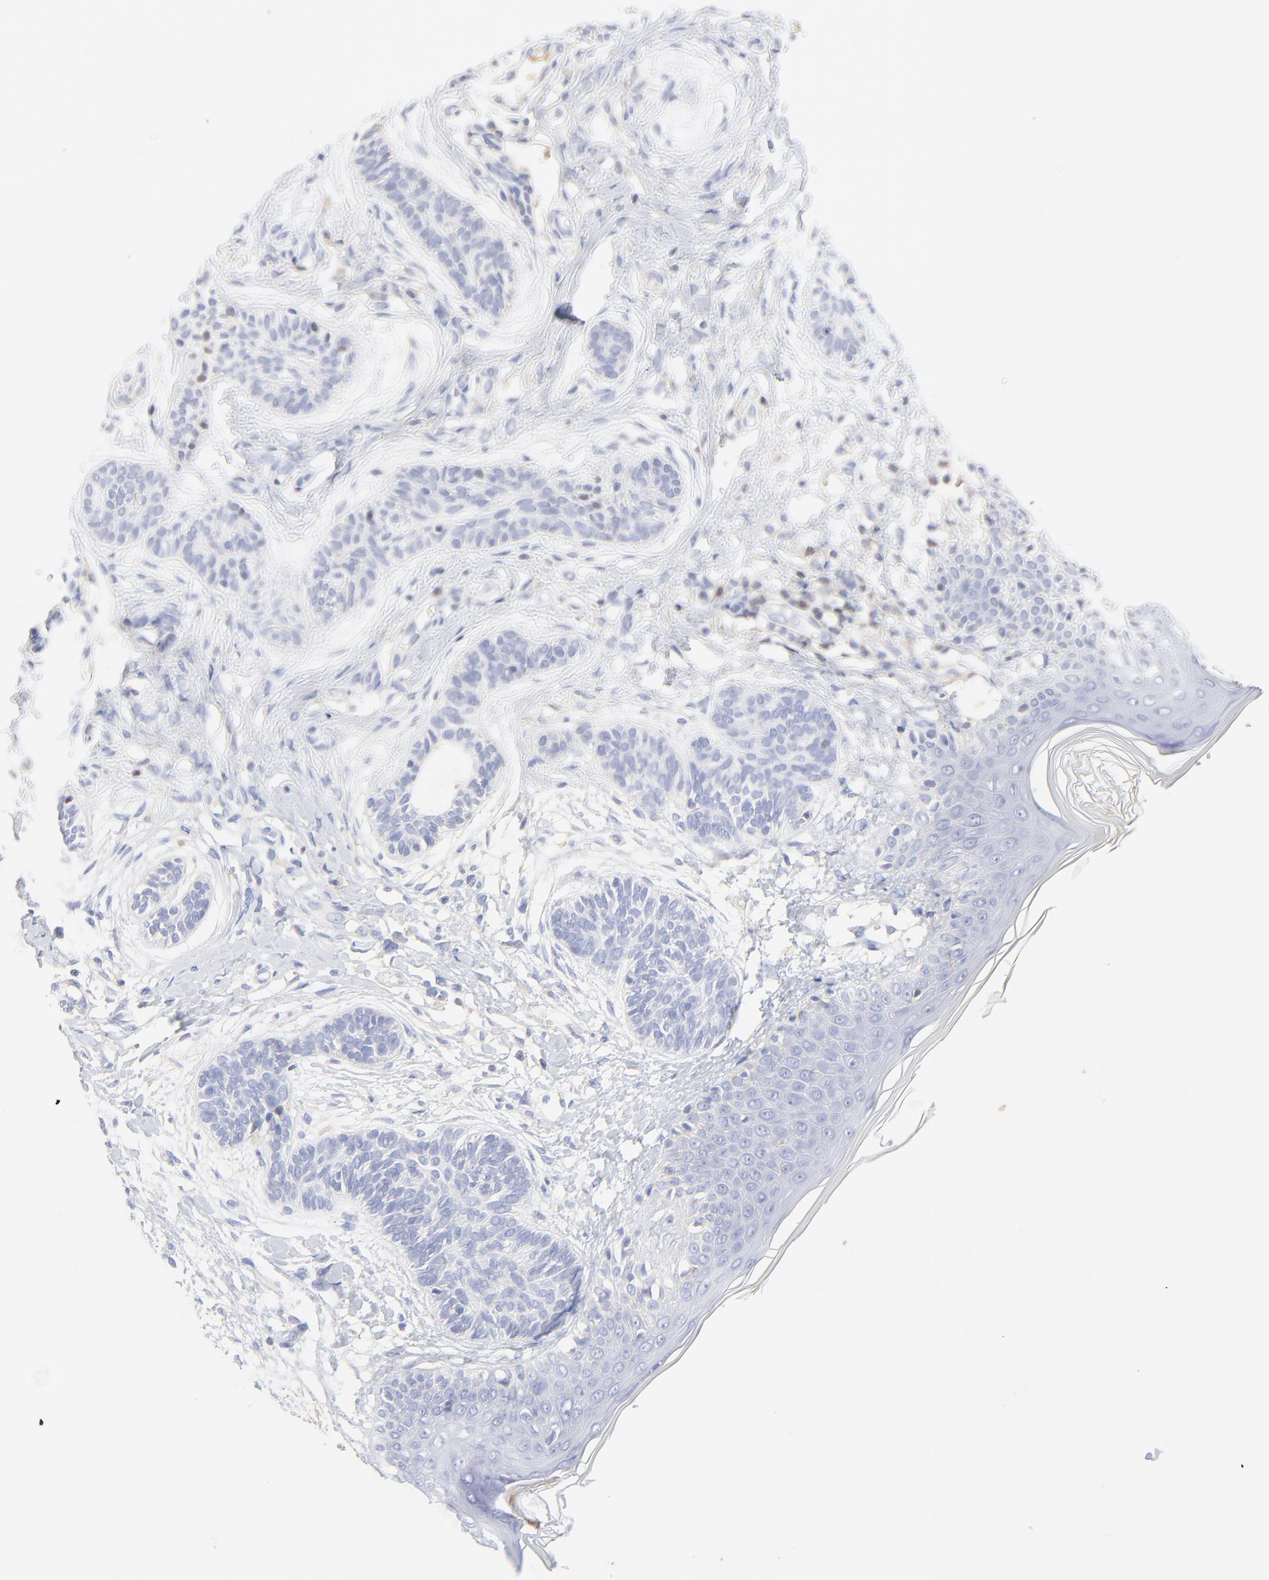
{"staining": {"intensity": "negative", "quantity": "none", "location": "none"}, "tissue": "skin cancer", "cell_type": "Tumor cells", "image_type": "cancer", "snomed": [{"axis": "morphology", "description": "Normal tissue, NOS"}, {"axis": "morphology", "description": "Basal cell carcinoma"}, {"axis": "topography", "description": "Skin"}], "caption": "Basal cell carcinoma (skin) was stained to show a protein in brown. There is no significant expression in tumor cells.", "gene": "MDGA2", "patient": {"sex": "male", "age": 63}}